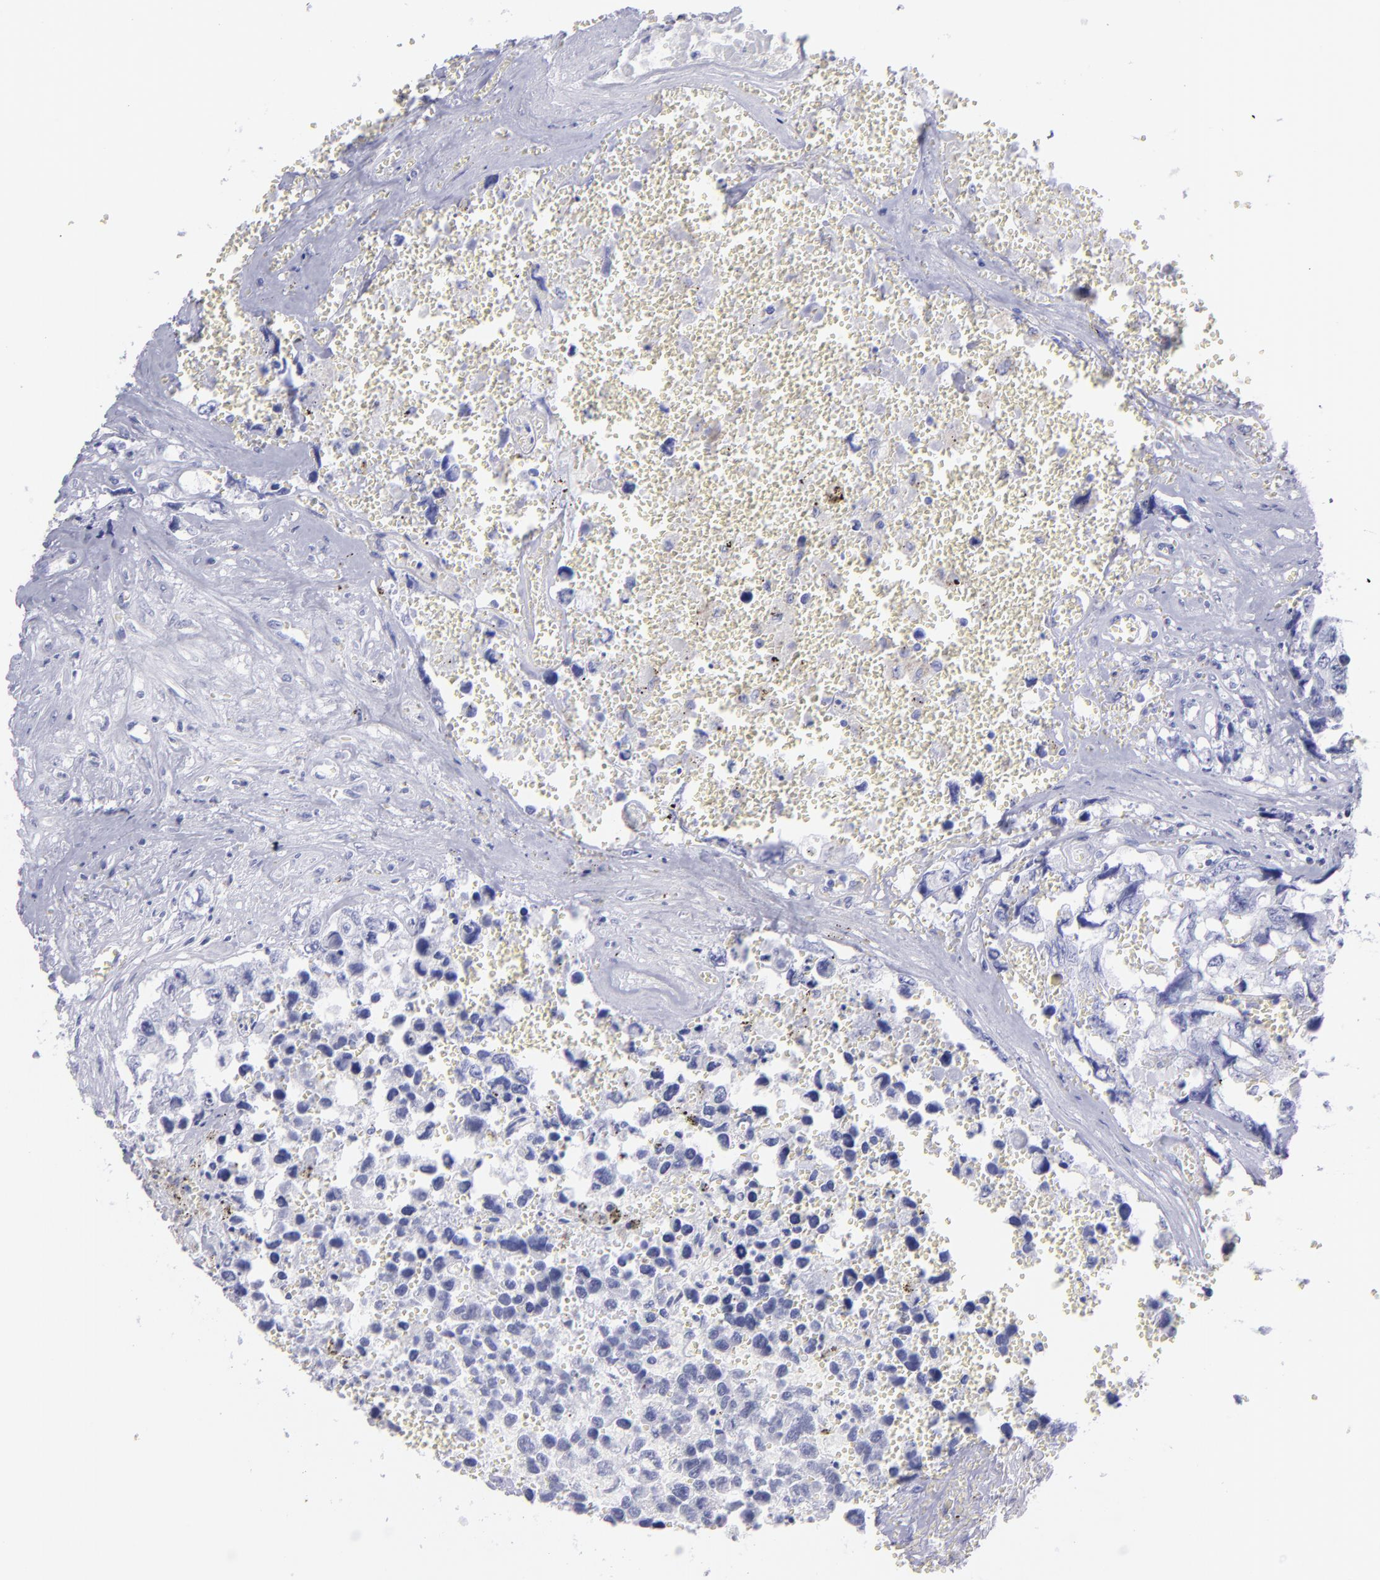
{"staining": {"intensity": "negative", "quantity": "none", "location": "none"}, "tissue": "testis cancer", "cell_type": "Tumor cells", "image_type": "cancer", "snomed": [{"axis": "morphology", "description": "Carcinoma, Embryonal, NOS"}, {"axis": "topography", "description": "Testis"}], "caption": "DAB immunohistochemical staining of human testis cancer (embryonal carcinoma) exhibits no significant expression in tumor cells. The staining was performed using DAB (3,3'-diaminobenzidine) to visualize the protein expression in brown, while the nuclei were stained in blue with hematoxylin (Magnification: 20x).", "gene": "CD82", "patient": {"sex": "male", "age": 31}}